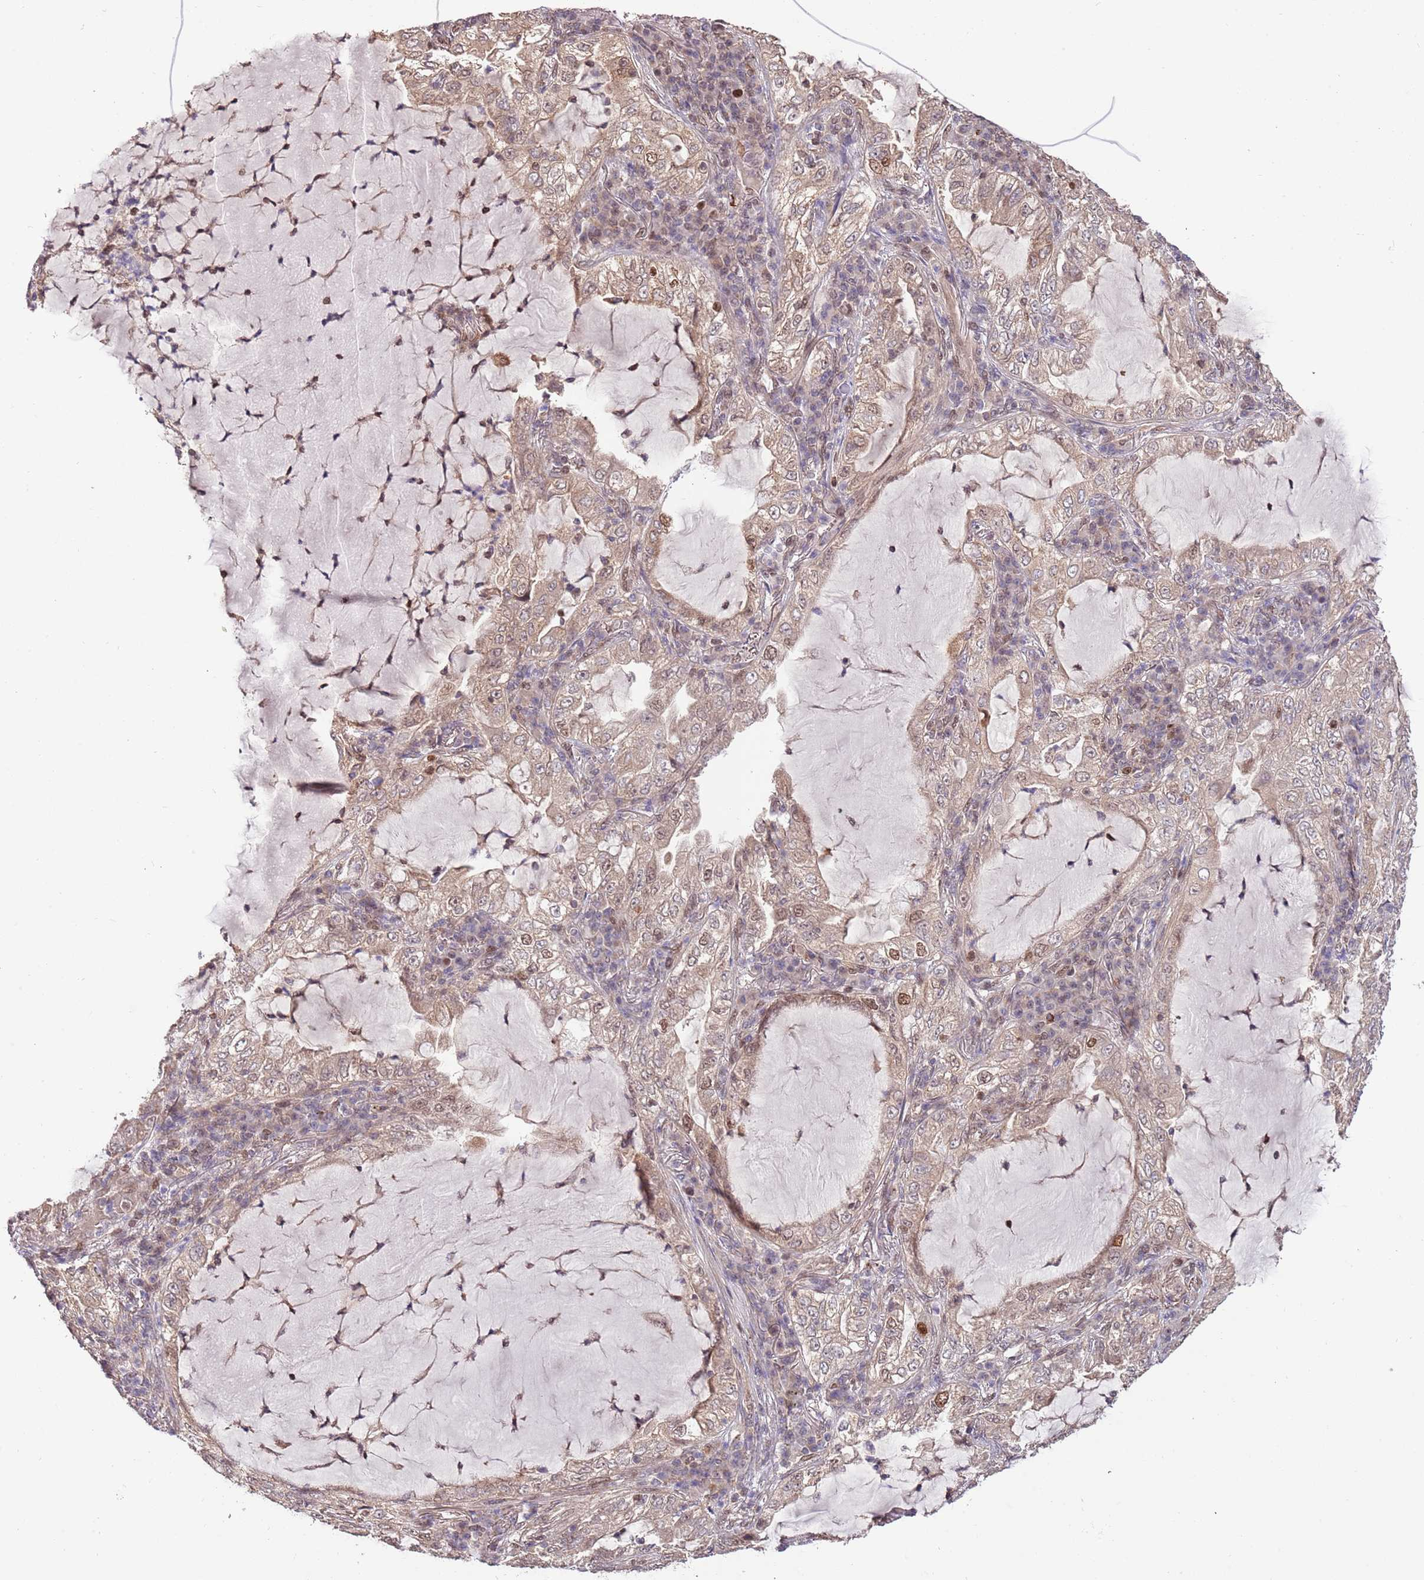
{"staining": {"intensity": "moderate", "quantity": "25%-75%", "location": "cytoplasmic/membranous,nuclear"}, "tissue": "lung cancer", "cell_type": "Tumor cells", "image_type": "cancer", "snomed": [{"axis": "morphology", "description": "Adenocarcinoma, NOS"}, {"axis": "topography", "description": "Lung"}], "caption": "Protein analysis of lung cancer tissue shows moderate cytoplasmic/membranous and nuclear positivity in about 25%-75% of tumor cells. (DAB (3,3'-diaminobenzidine) = brown stain, brightfield microscopy at high magnification).", "gene": "RIF1", "patient": {"sex": "female", "age": 73}}